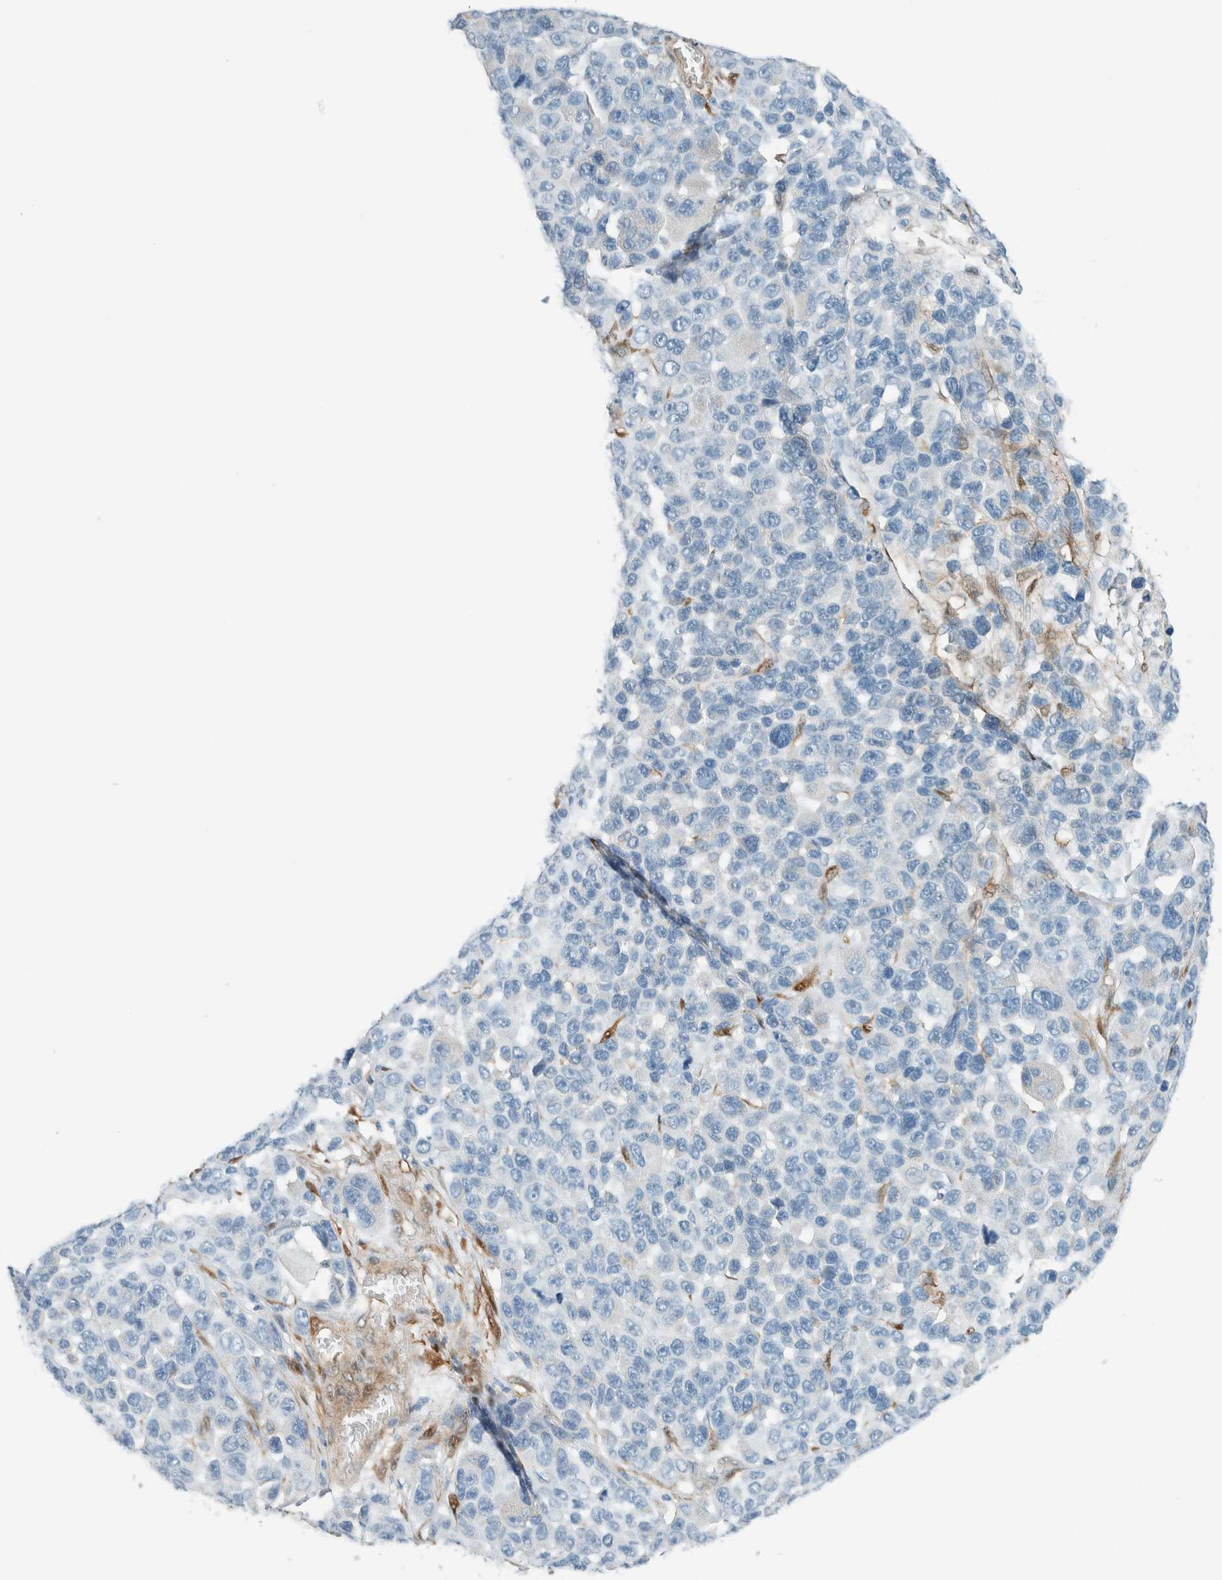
{"staining": {"intensity": "negative", "quantity": "none", "location": "none"}, "tissue": "melanoma", "cell_type": "Tumor cells", "image_type": "cancer", "snomed": [{"axis": "morphology", "description": "Malignant melanoma, NOS"}, {"axis": "topography", "description": "Skin"}], "caption": "A histopathology image of malignant melanoma stained for a protein displays no brown staining in tumor cells.", "gene": "NXN", "patient": {"sex": "male", "age": 53}}